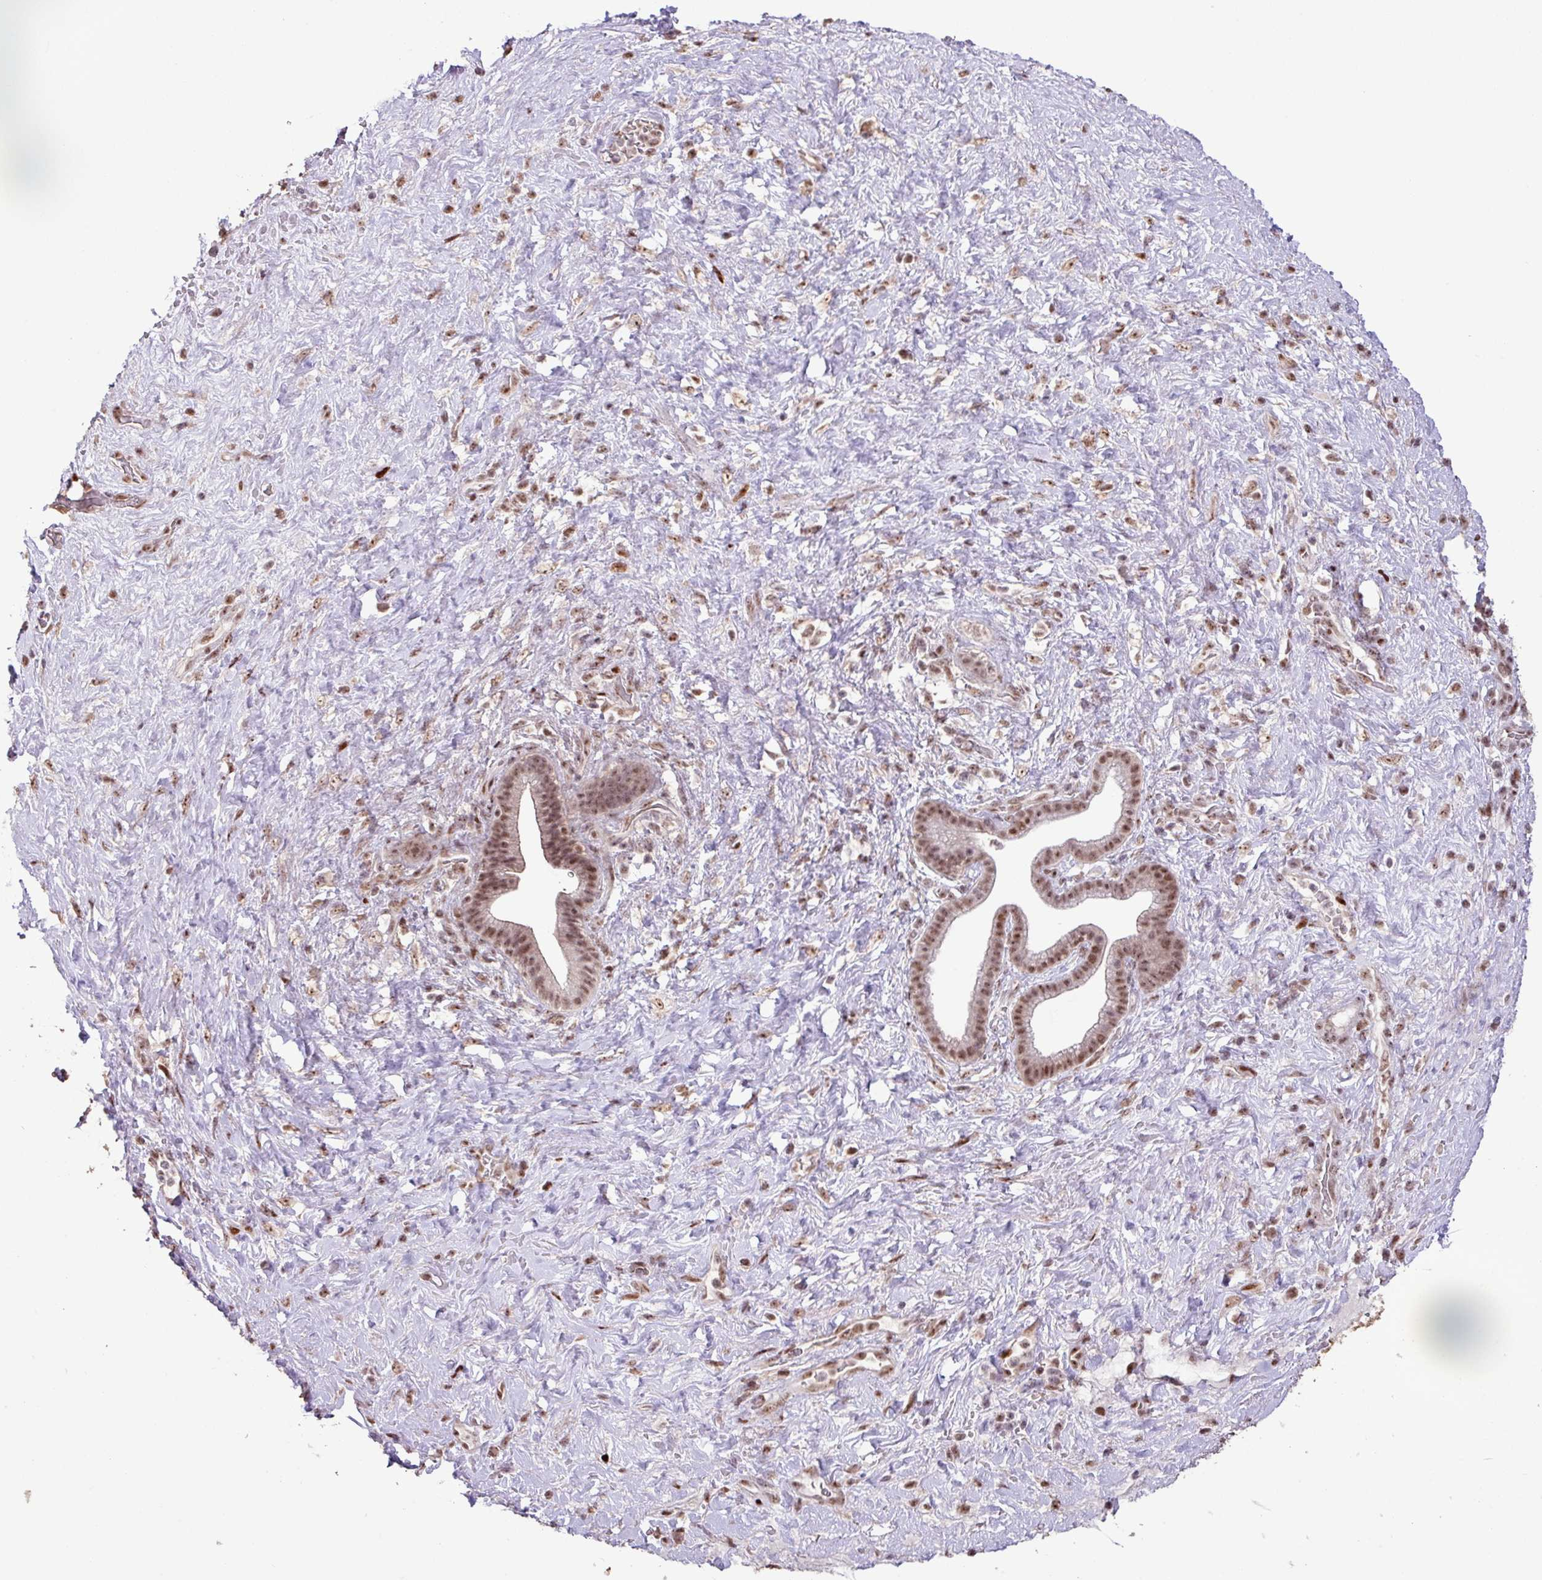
{"staining": {"intensity": "moderate", "quantity": ">75%", "location": "nuclear"}, "tissue": "pancreatic cancer", "cell_type": "Tumor cells", "image_type": "cancer", "snomed": [{"axis": "morphology", "description": "Adenocarcinoma, NOS"}, {"axis": "topography", "description": "Pancreas"}], "caption": "About >75% of tumor cells in pancreatic cancer (adenocarcinoma) exhibit moderate nuclear protein positivity as visualized by brown immunohistochemical staining.", "gene": "ZNF709", "patient": {"sex": "male", "age": 44}}